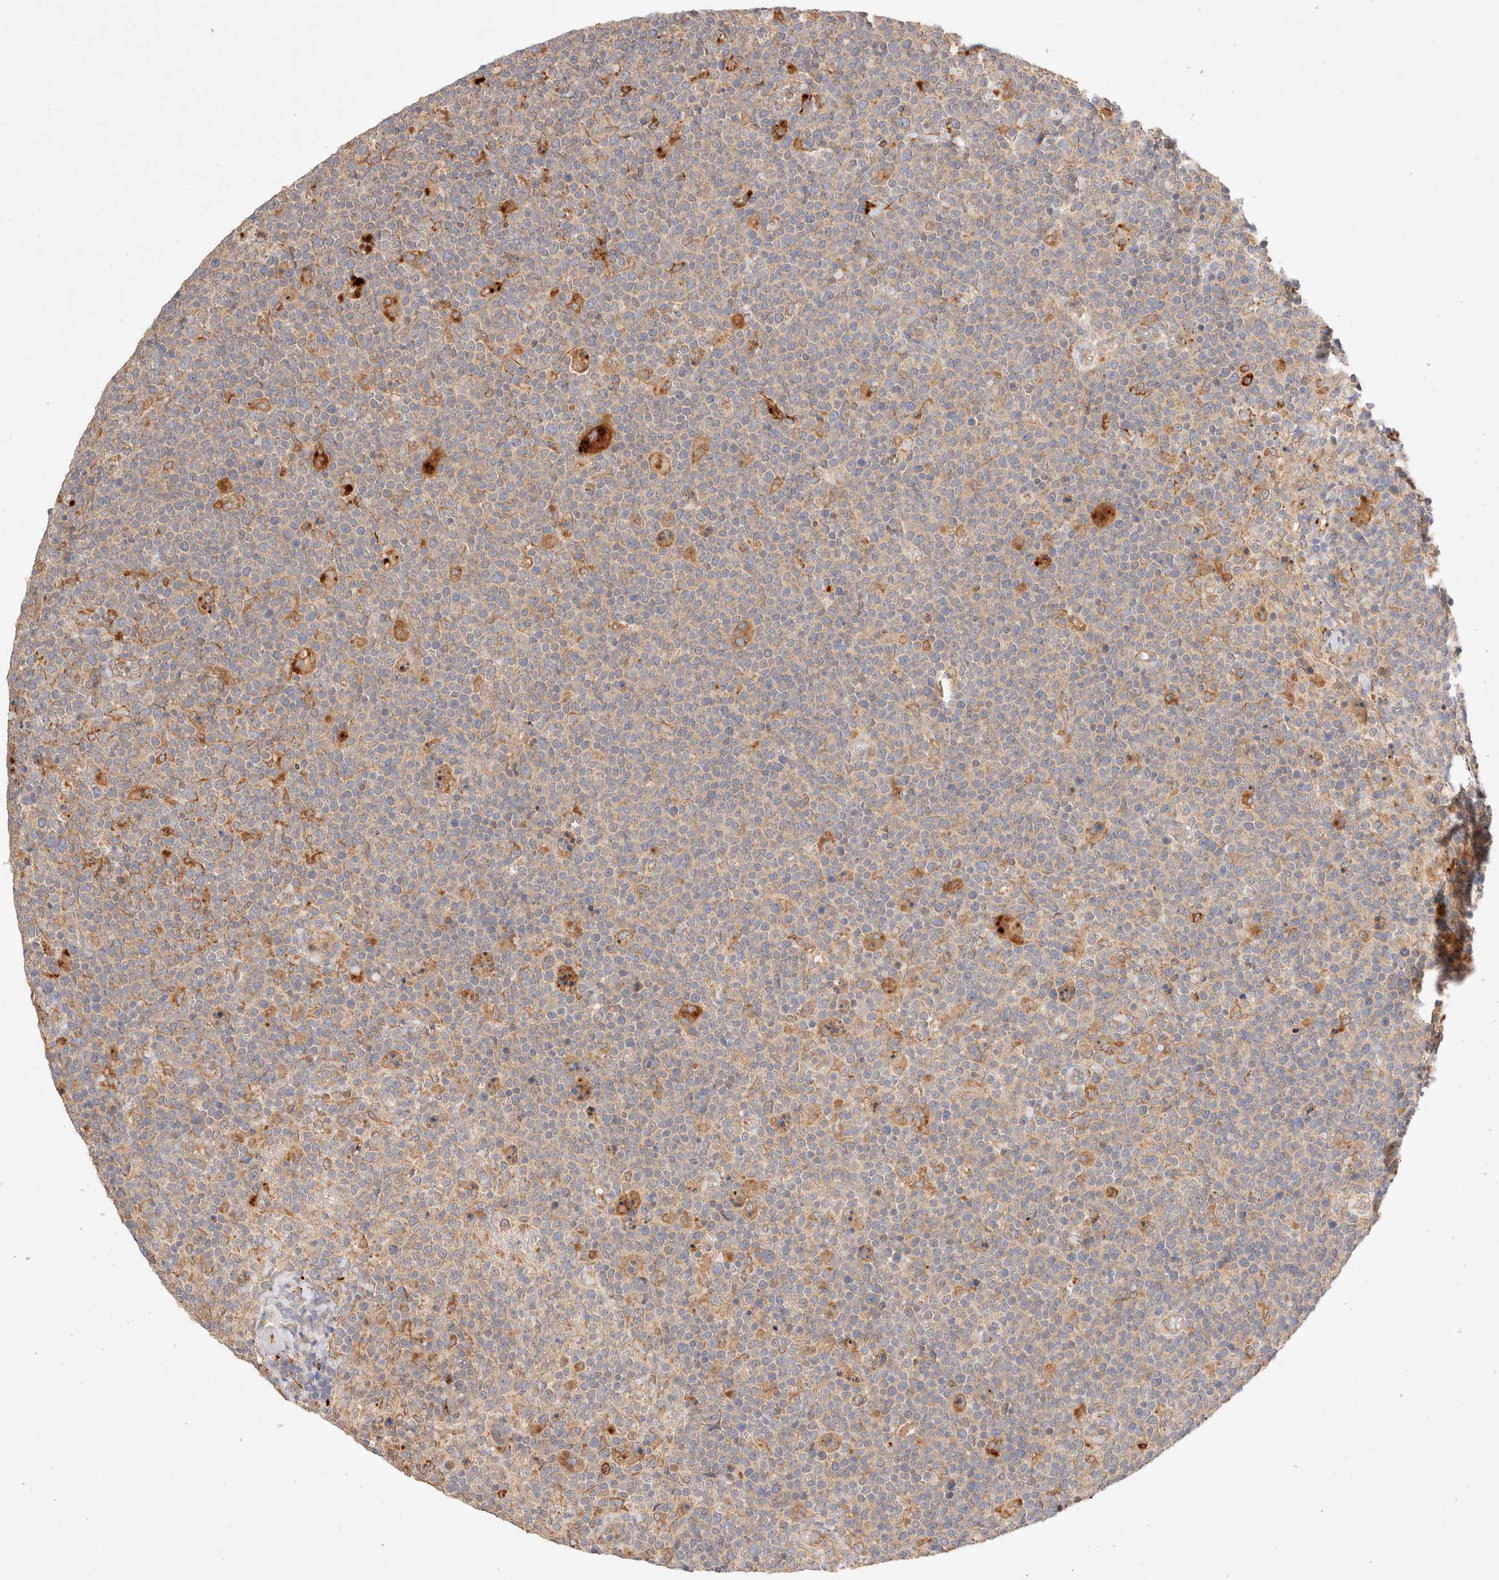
{"staining": {"intensity": "moderate", "quantity": "<25%", "location": "cytoplasmic/membranous"}, "tissue": "lymphoma", "cell_type": "Tumor cells", "image_type": "cancer", "snomed": [{"axis": "morphology", "description": "Malignant lymphoma, non-Hodgkin's type, High grade"}, {"axis": "topography", "description": "Lymph node"}], "caption": "Tumor cells exhibit moderate cytoplasmic/membranous positivity in about <25% of cells in lymphoma.", "gene": "RABEPK", "patient": {"sex": "male", "age": 61}}